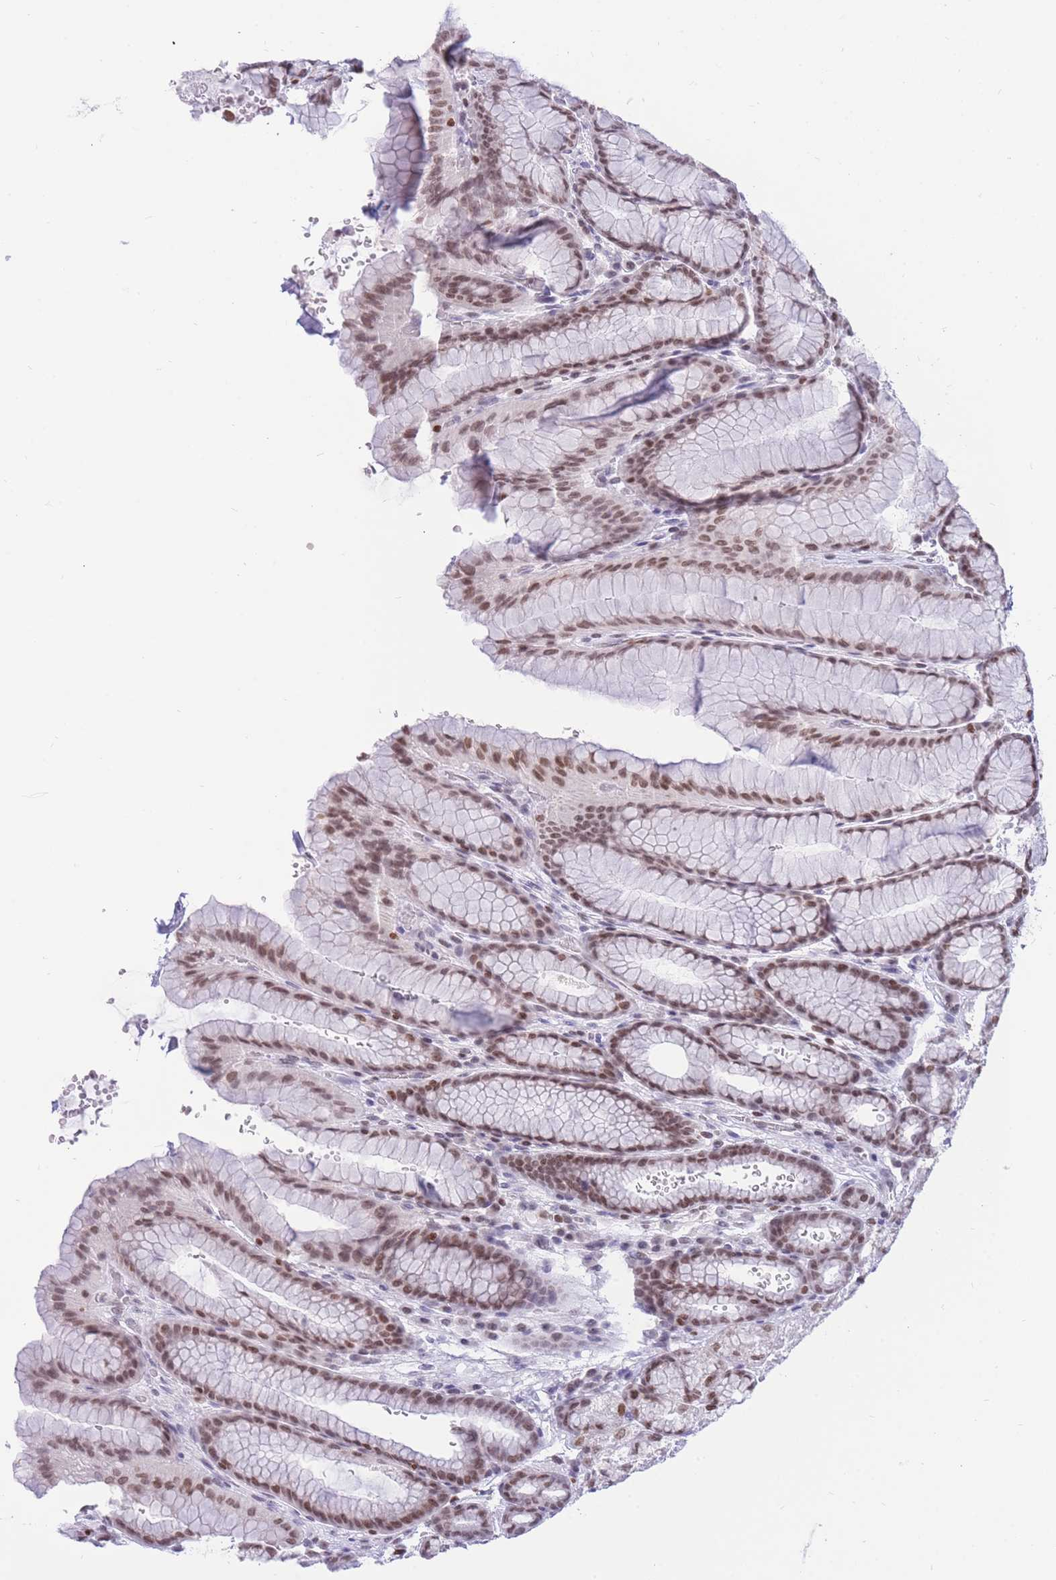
{"staining": {"intensity": "moderate", "quantity": ">75%", "location": "nuclear"}, "tissue": "stomach", "cell_type": "Glandular cells", "image_type": "normal", "snomed": [{"axis": "morphology", "description": "Normal tissue, NOS"}, {"axis": "morphology", "description": "Adenocarcinoma, NOS"}, {"axis": "topography", "description": "Stomach"}], "caption": "Normal stomach exhibits moderate nuclear staining in about >75% of glandular cells.", "gene": "HMGN1", "patient": {"sex": "male", "age": 57}}